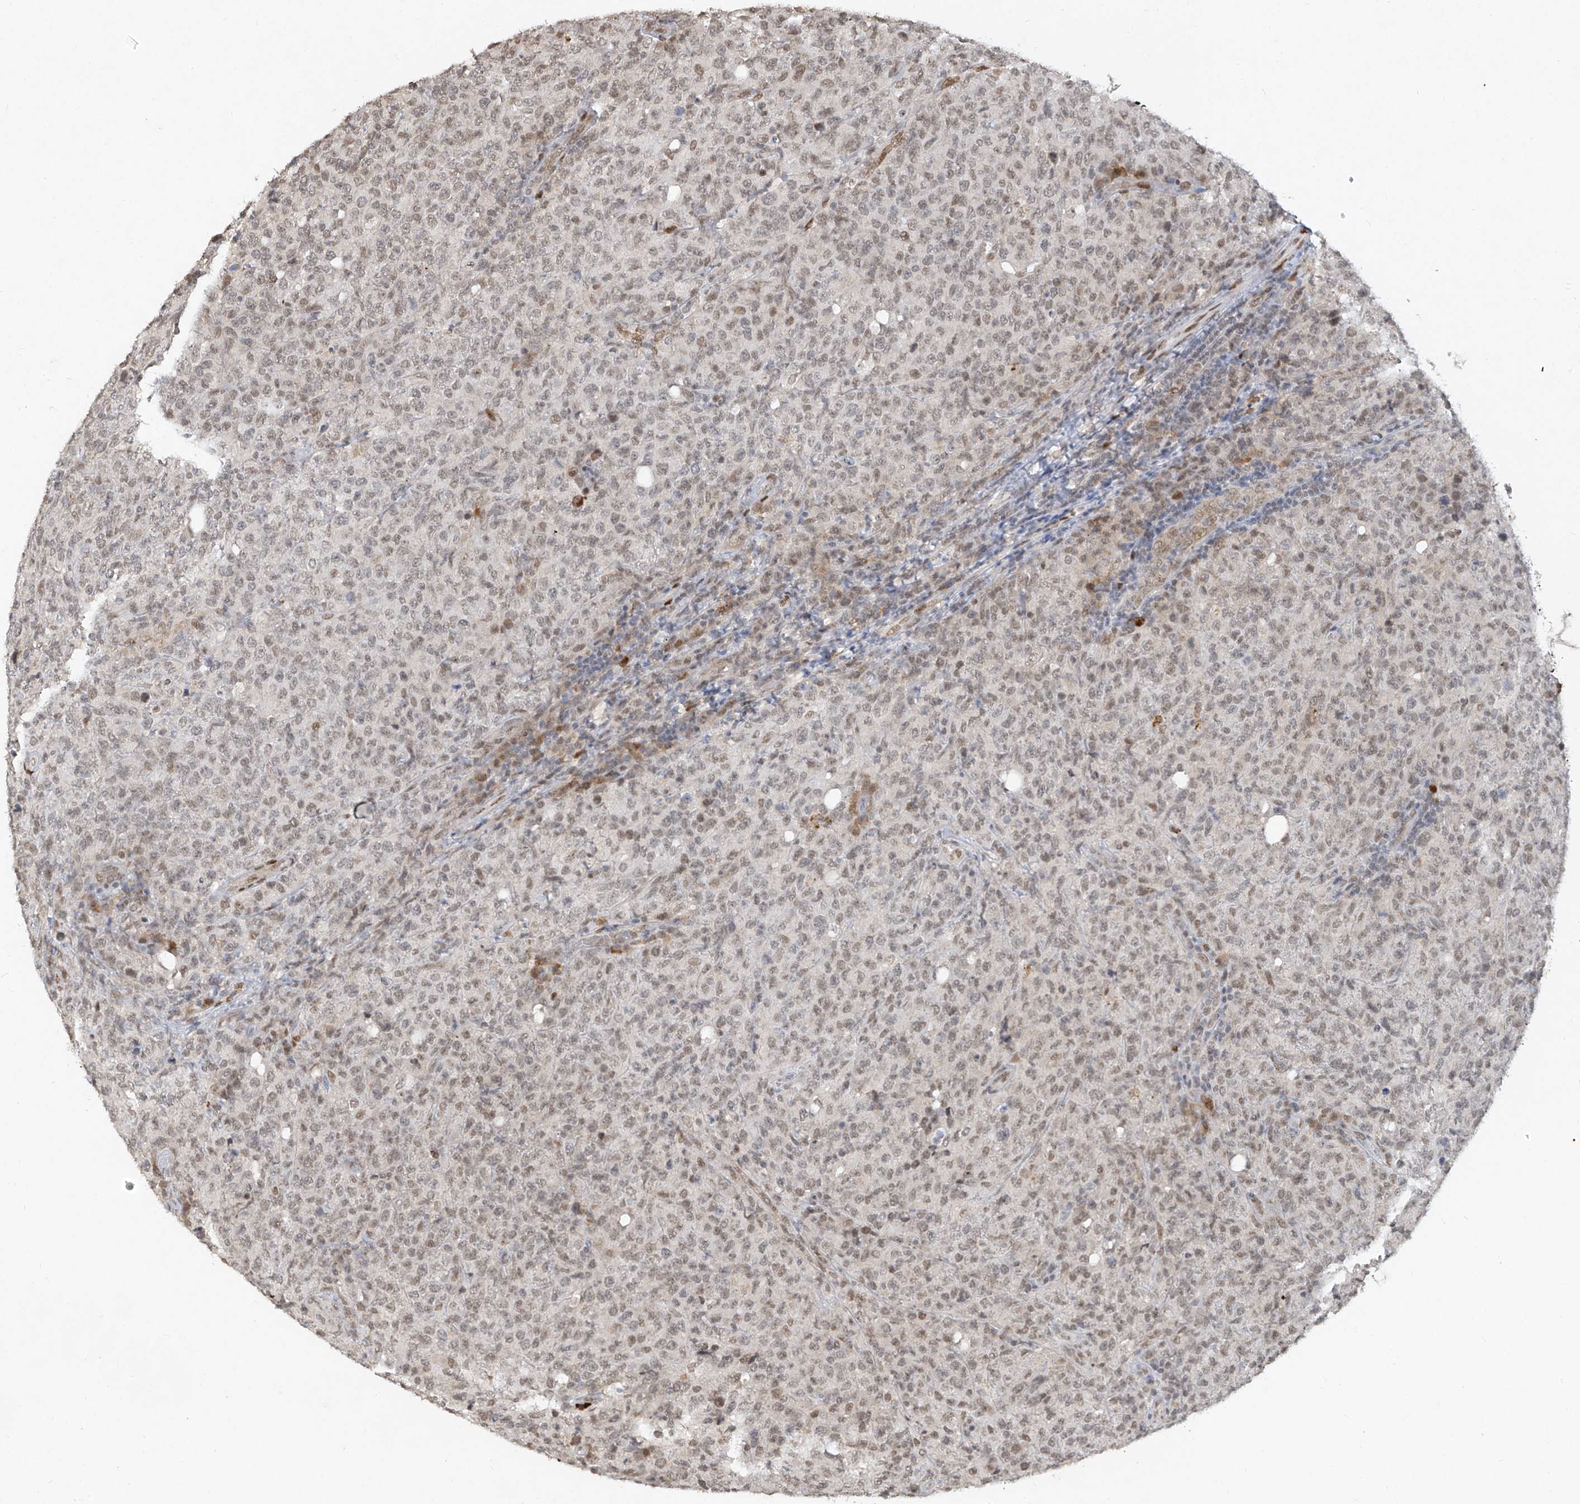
{"staining": {"intensity": "weak", "quantity": ">75%", "location": "nuclear"}, "tissue": "lymphoma", "cell_type": "Tumor cells", "image_type": "cancer", "snomed": [{"axis": "morphology", "description": "Malignant lymphoma, non-Hodgkin's type, High grade"}, {"axis": "topography", "description": "Tonsil"}], "caption": "Brown immunohistochemical staining in human high-grade malignant lymphoma, non-Hodgkin's type reveals weak nuclear positivity in approximately >75% of tumor cells. (DAB = brown stain, brightfield microscopy at high magnification).", "gene": "ATRIP", "patient": {"sex": "female", "age": 36}}